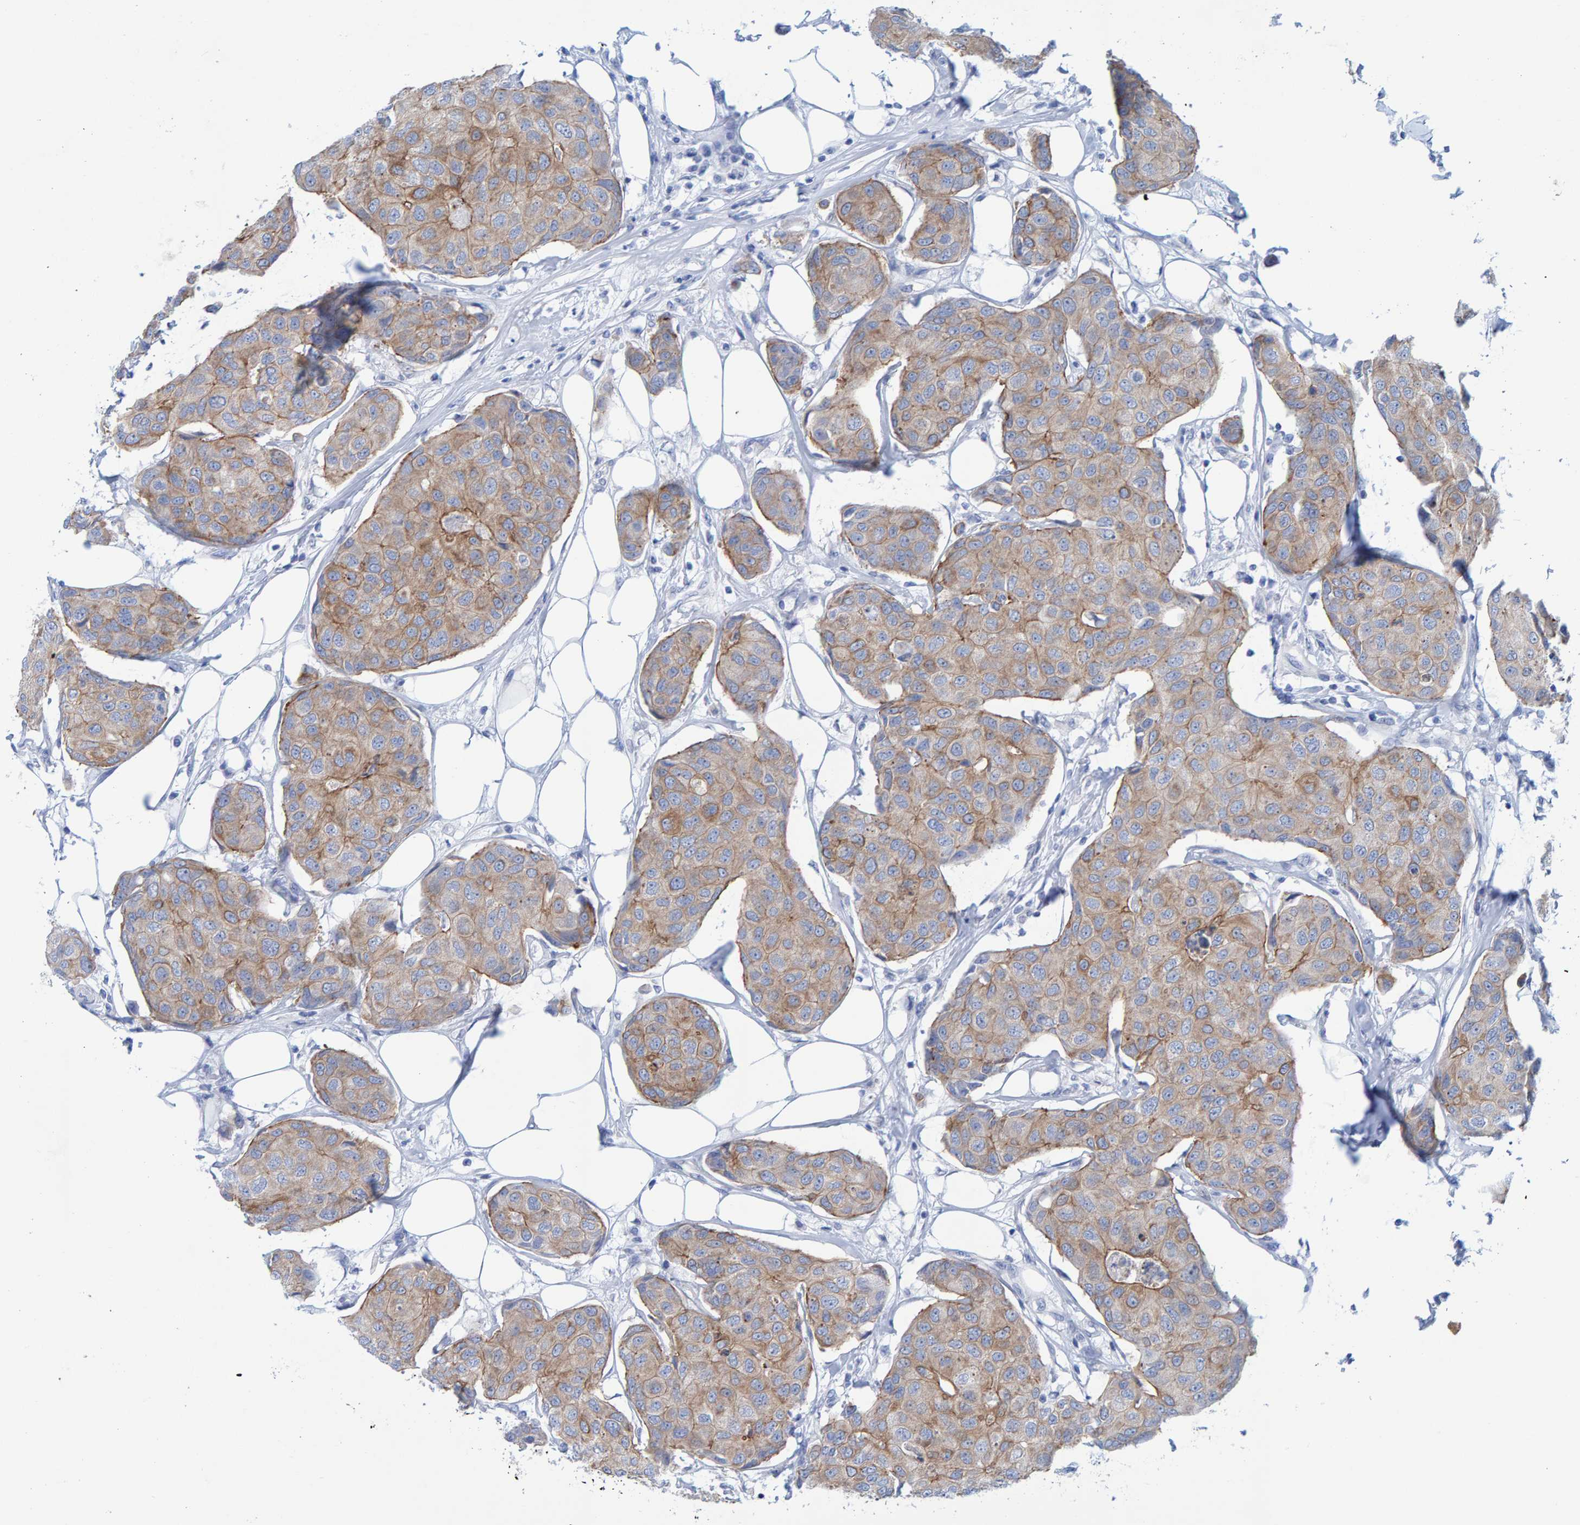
{"staining": {"intensity": "moderate", "quantity": ">75%", "location": "cytoplasmic/membranous"}, "tissue": "breast cancer", "cell_type": "Tumor cells", "image_type": "cancer", "snomed": [{"axis": "morphology", "description": "Duct carcinoma"}, {"axis": "topography", "description": "Breast"}], "caption": "Breast cancer (infiltrating ductal carcinoma) stained for a protein demonstrates moderate cytoplasmic/membranous positivity in tumor cells. The protein is stained brown, and the nuclei are stained in blue (DAB (3,3'-diaminobenzidine) IHC with brightfield microscopy, high magnification).", "gene": "JAKMIP3", "patient": {"sex": "female", "age": 80}}